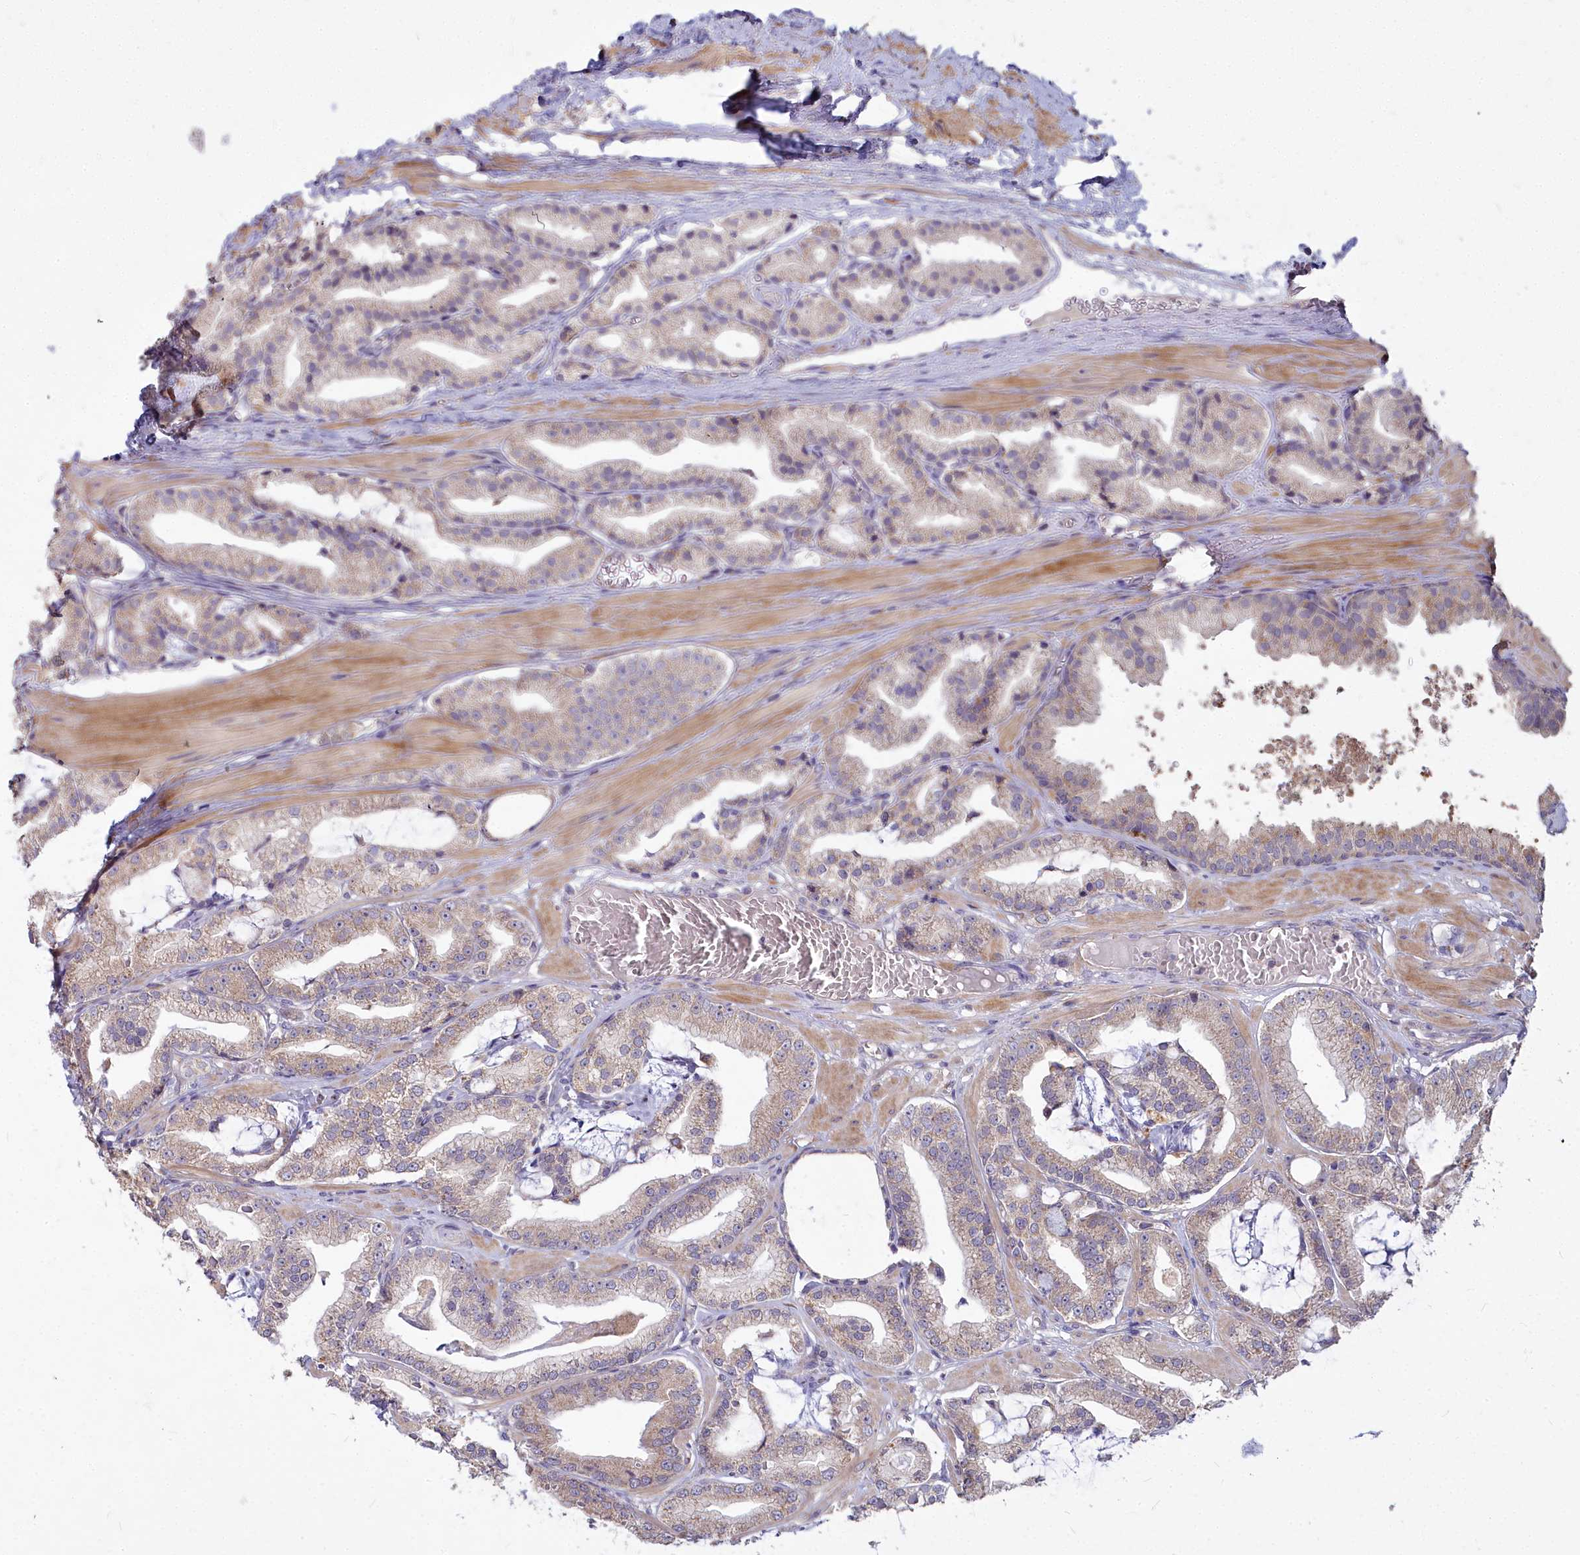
{"staining": {"intensity": "weak", "quantity": "25%-75%", "location": "cytoplasmic/membranous"}, "tissue": "prostate cancer", "cell_type": "Tumor cells", "image_type": "cancer", "snomed": [{"axis": "morphology", "description": "Adenocarcinoma, High grade"}, {"axis": "topography", "description": "Prostate"}], "caption": "Prostate adenocarcinoma (high-grade) tissue shows weak cytoplasmic/membranous staining in about 25%-75% of tumor cells (DAB IHC, brown staining for protein, blue staining for nuclei).", "gene": "MICU2", "patient": {"sex": "male", "age": 71}}